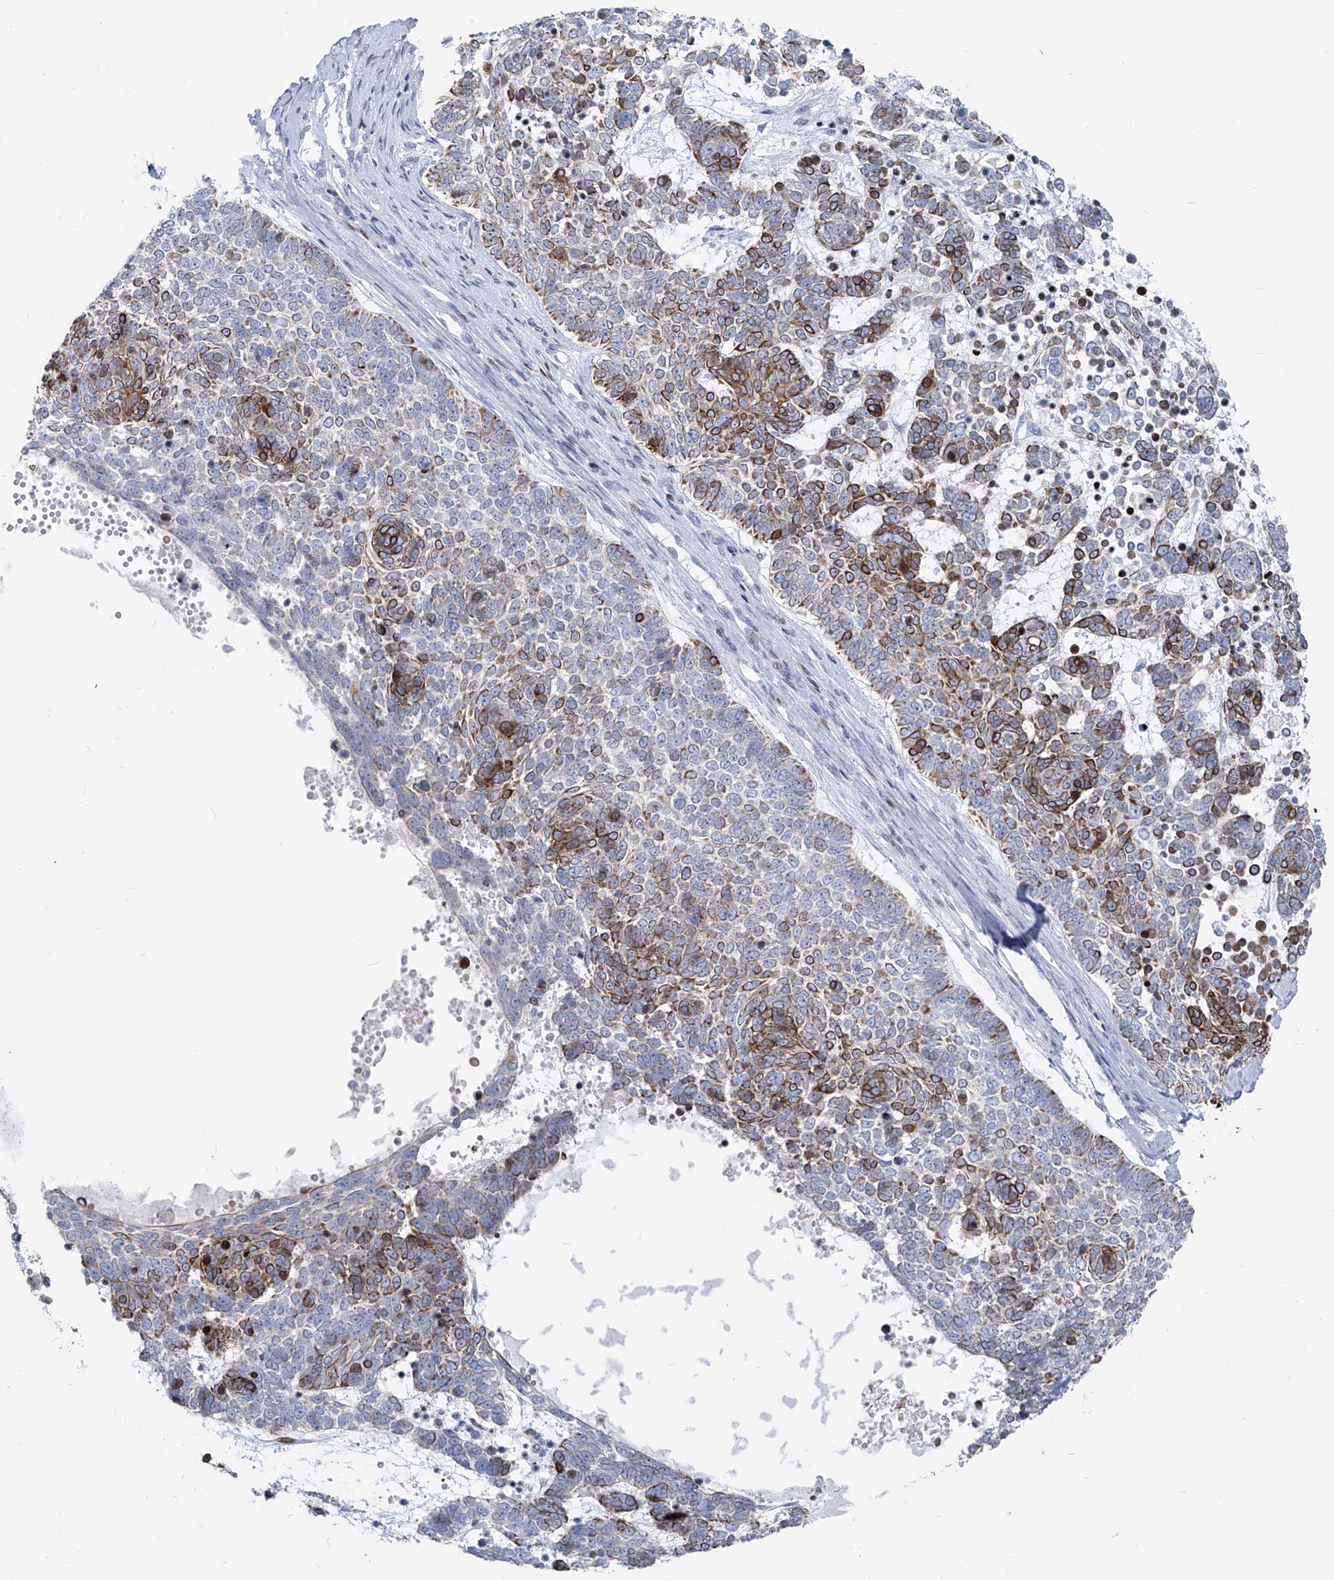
{"staining": {"intensity": "strong", "quantity": "25%-75%", "location": "cytoplasmic/membranous"}, "tissue": "skin cancer", "cell_type": "Tumor cells", "image_type": "cancer", "snomed": [{"axis": "morphology", "description": "Basal cell carcinoma"}, {"axis": "topography", "description": "Skin"}], "caption": "Skin cancer tissue demonstrates strong cytoplasmic/membranous expression in approximately 25%-75% of tumor cells, visualized by immunohistochemistry.", "gene": "FRS3", "patient": {"sex": "female", "age": 81}}